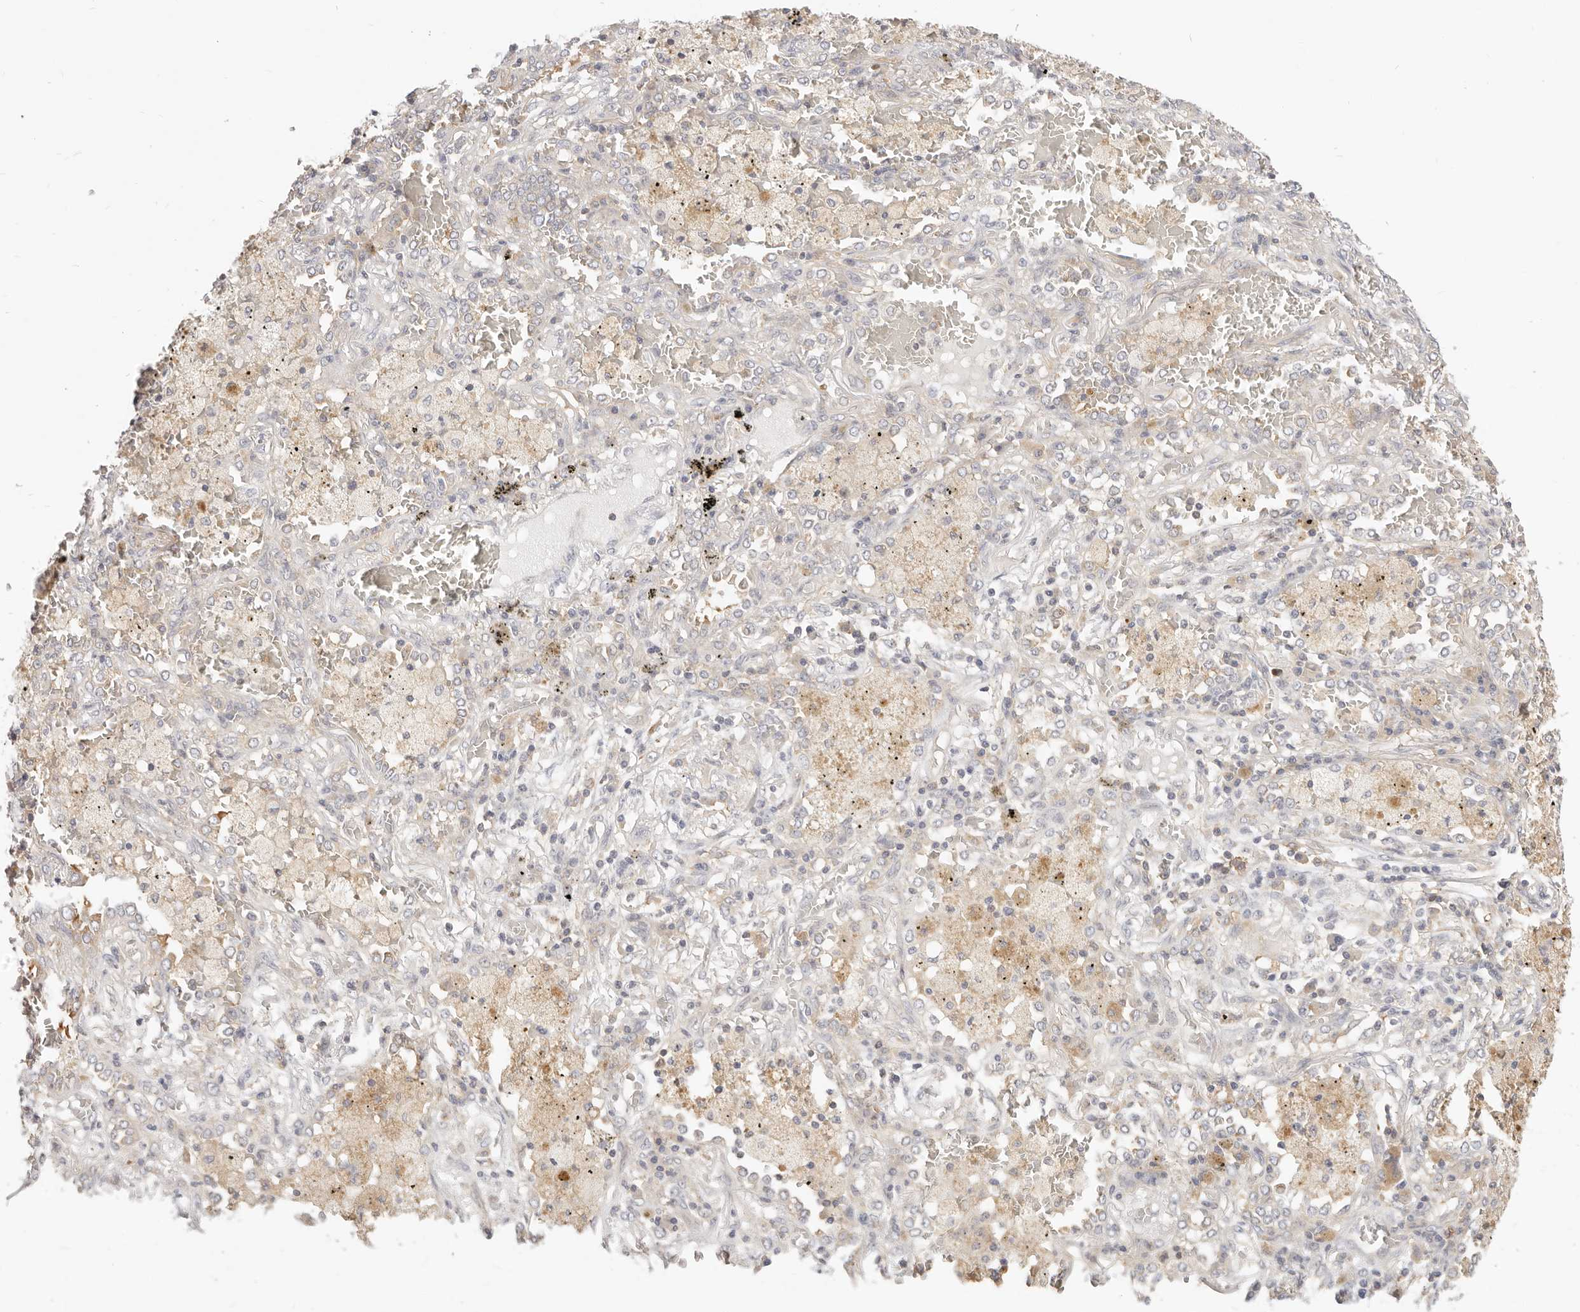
{"staining": {"intensity": "negative", "quantity": "none", "location": "none"}, "tissue": "lung cancer", "cell_type": "Tumor cells", "image_type": "cancer", "snomed": [{"axis": "morphology", "description": "Squamous cell carcinoma, NOS"}, {"axis": "topography", "description": "Lung"}], "caption": "IHC of human lung cancer exhibits no staining in tumor cells.", "gene": "DTNBP1", "patient": {"sex": "female", "age": 47}}